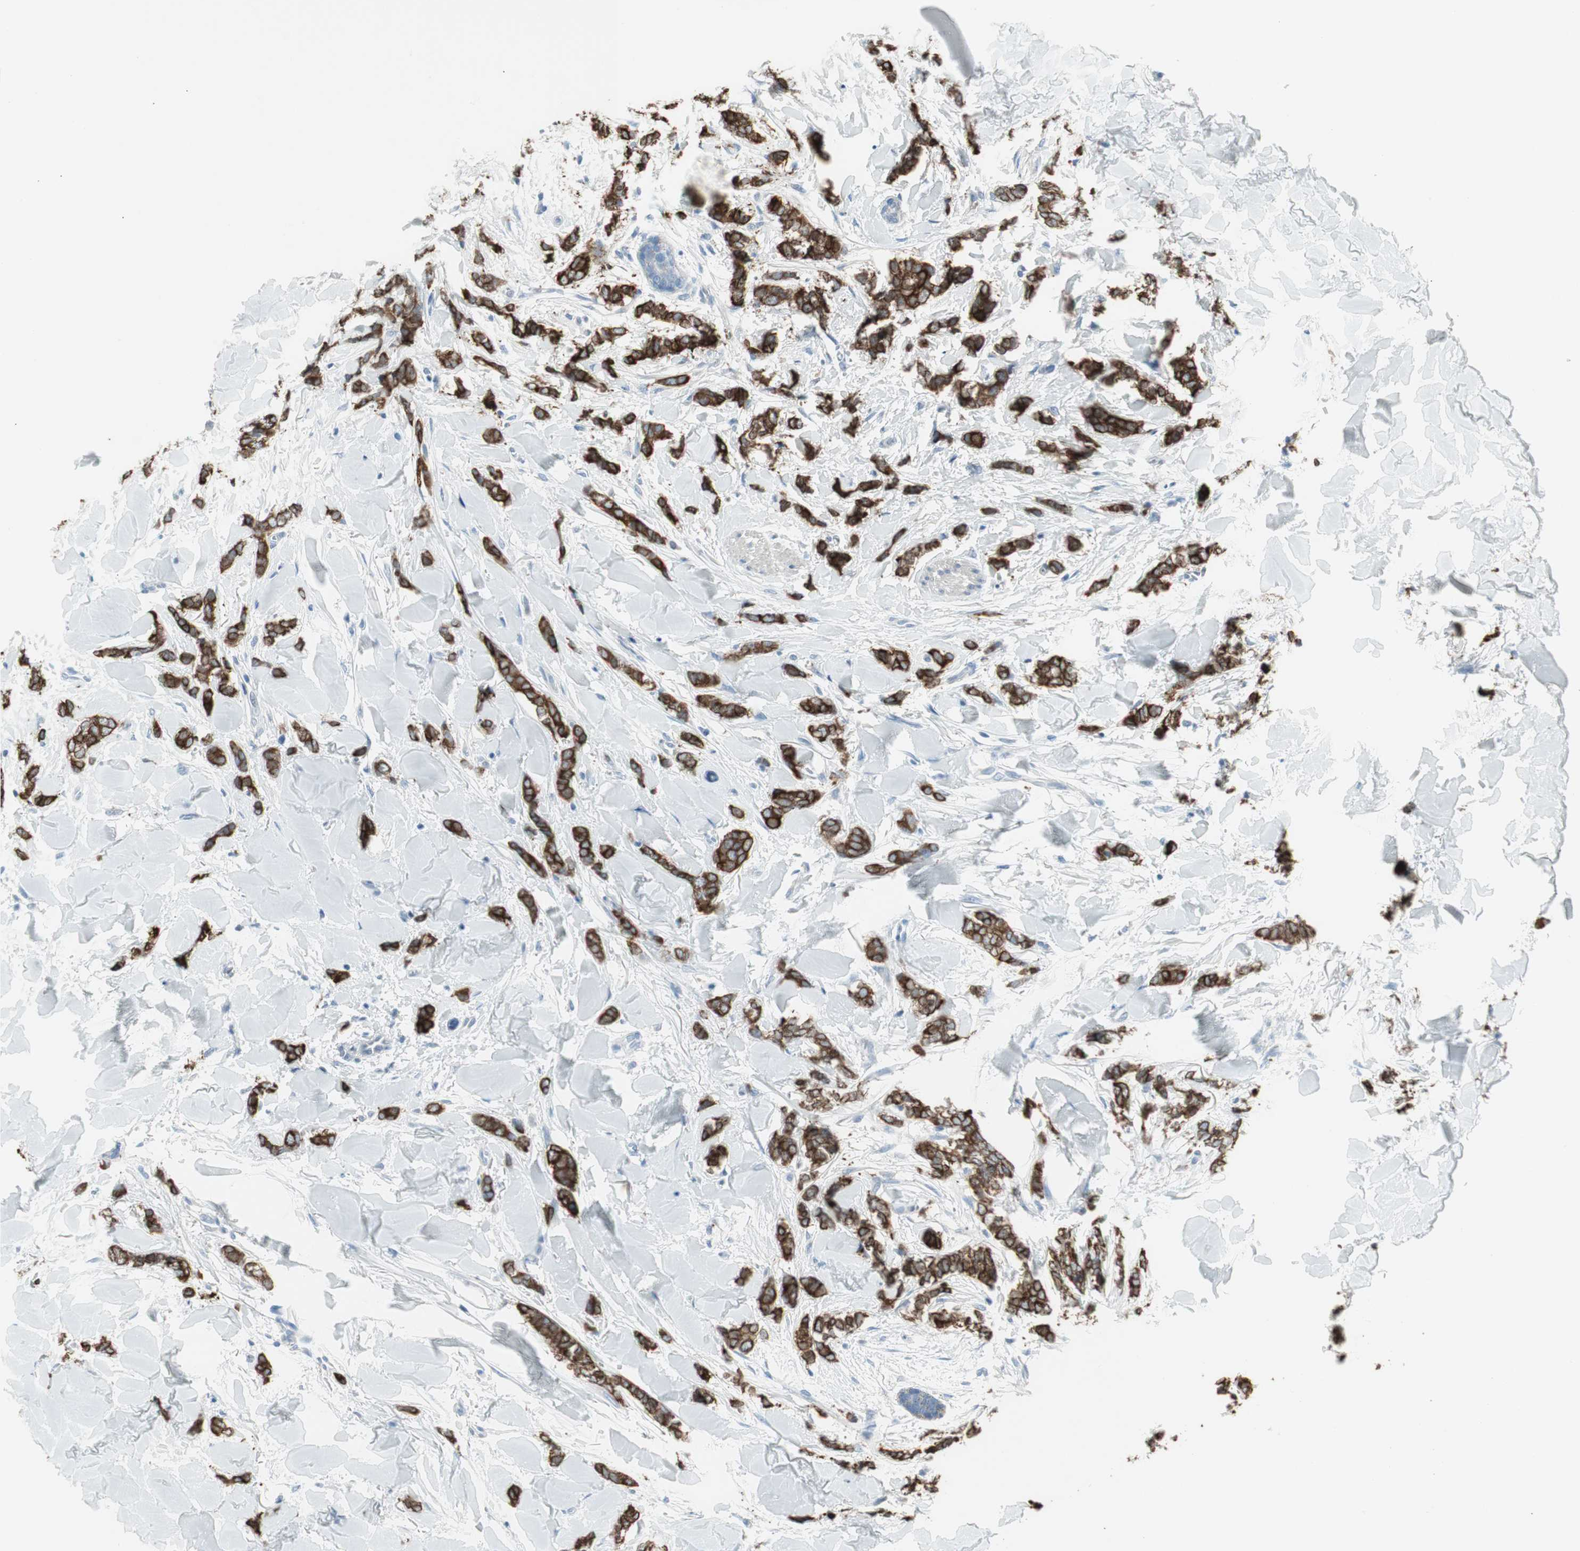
{"staining": {"intensity": "strong", "quantity": ">75%", "location": "cytoplasmic/membranous"}, "tissue": "breast cancer", "cell_type": "Tumor cells", "image_type": "cancer", "snomed": [{"axis": "morphology", "description": "Lobular carcinoma"}, {"axis": "topography", "description": "Skin"}, {"axis": "topography", "description": "Breast"}], "caption": "This photomicrograph shows immunohistochemistry staining of human breast cancer (lobular carcinoma), with high strong cytoplasmic/membranous expression in about >75% of tumor cells.", "gene": "AGR2", "patient": {"sex": "female", "age": 46}}